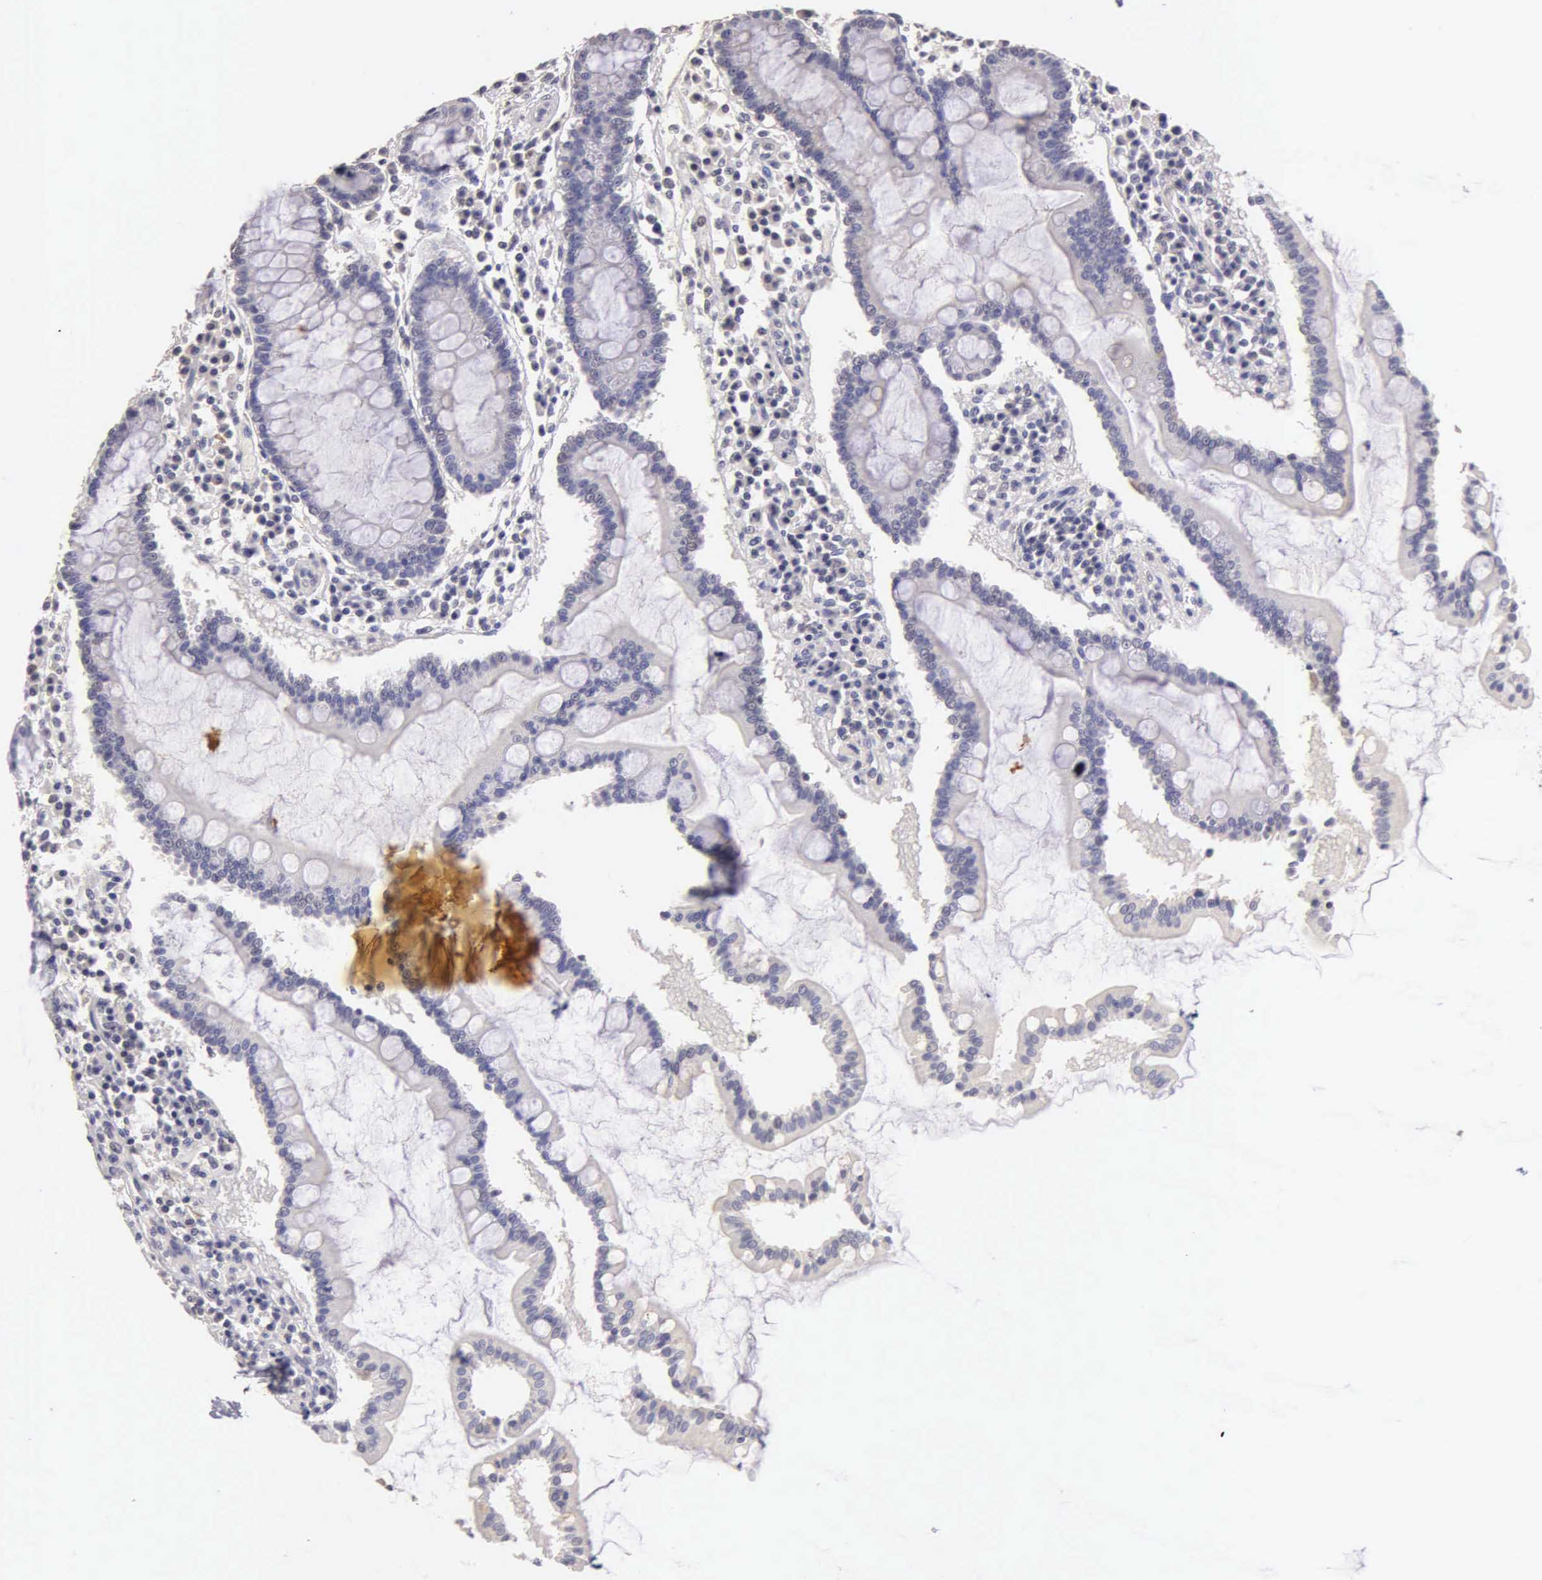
{"staining": {"intensity": "weak", "quantity": "<25%", "location": "cytoplasmic/membranous"}, "tissue": "duodenum", "cell_type": "Glandular cells", "image_type": "normal", "snomed": [{"axis": "morphology", "description": "Normal tissue, NOS"}, {"axis": "topography", "description": "Duodenum"}], "caption": "Duodenum was stained to show a protein in brown. There is no significant staining in glandular cells. The staining was performed using DAB to visualize the protein expression in brown, while the nuclei were stained in blue with hematoxylin (Magnification: 20x).", "gene": "ESR1", "patient": {"sex": "male", "age": 73}}